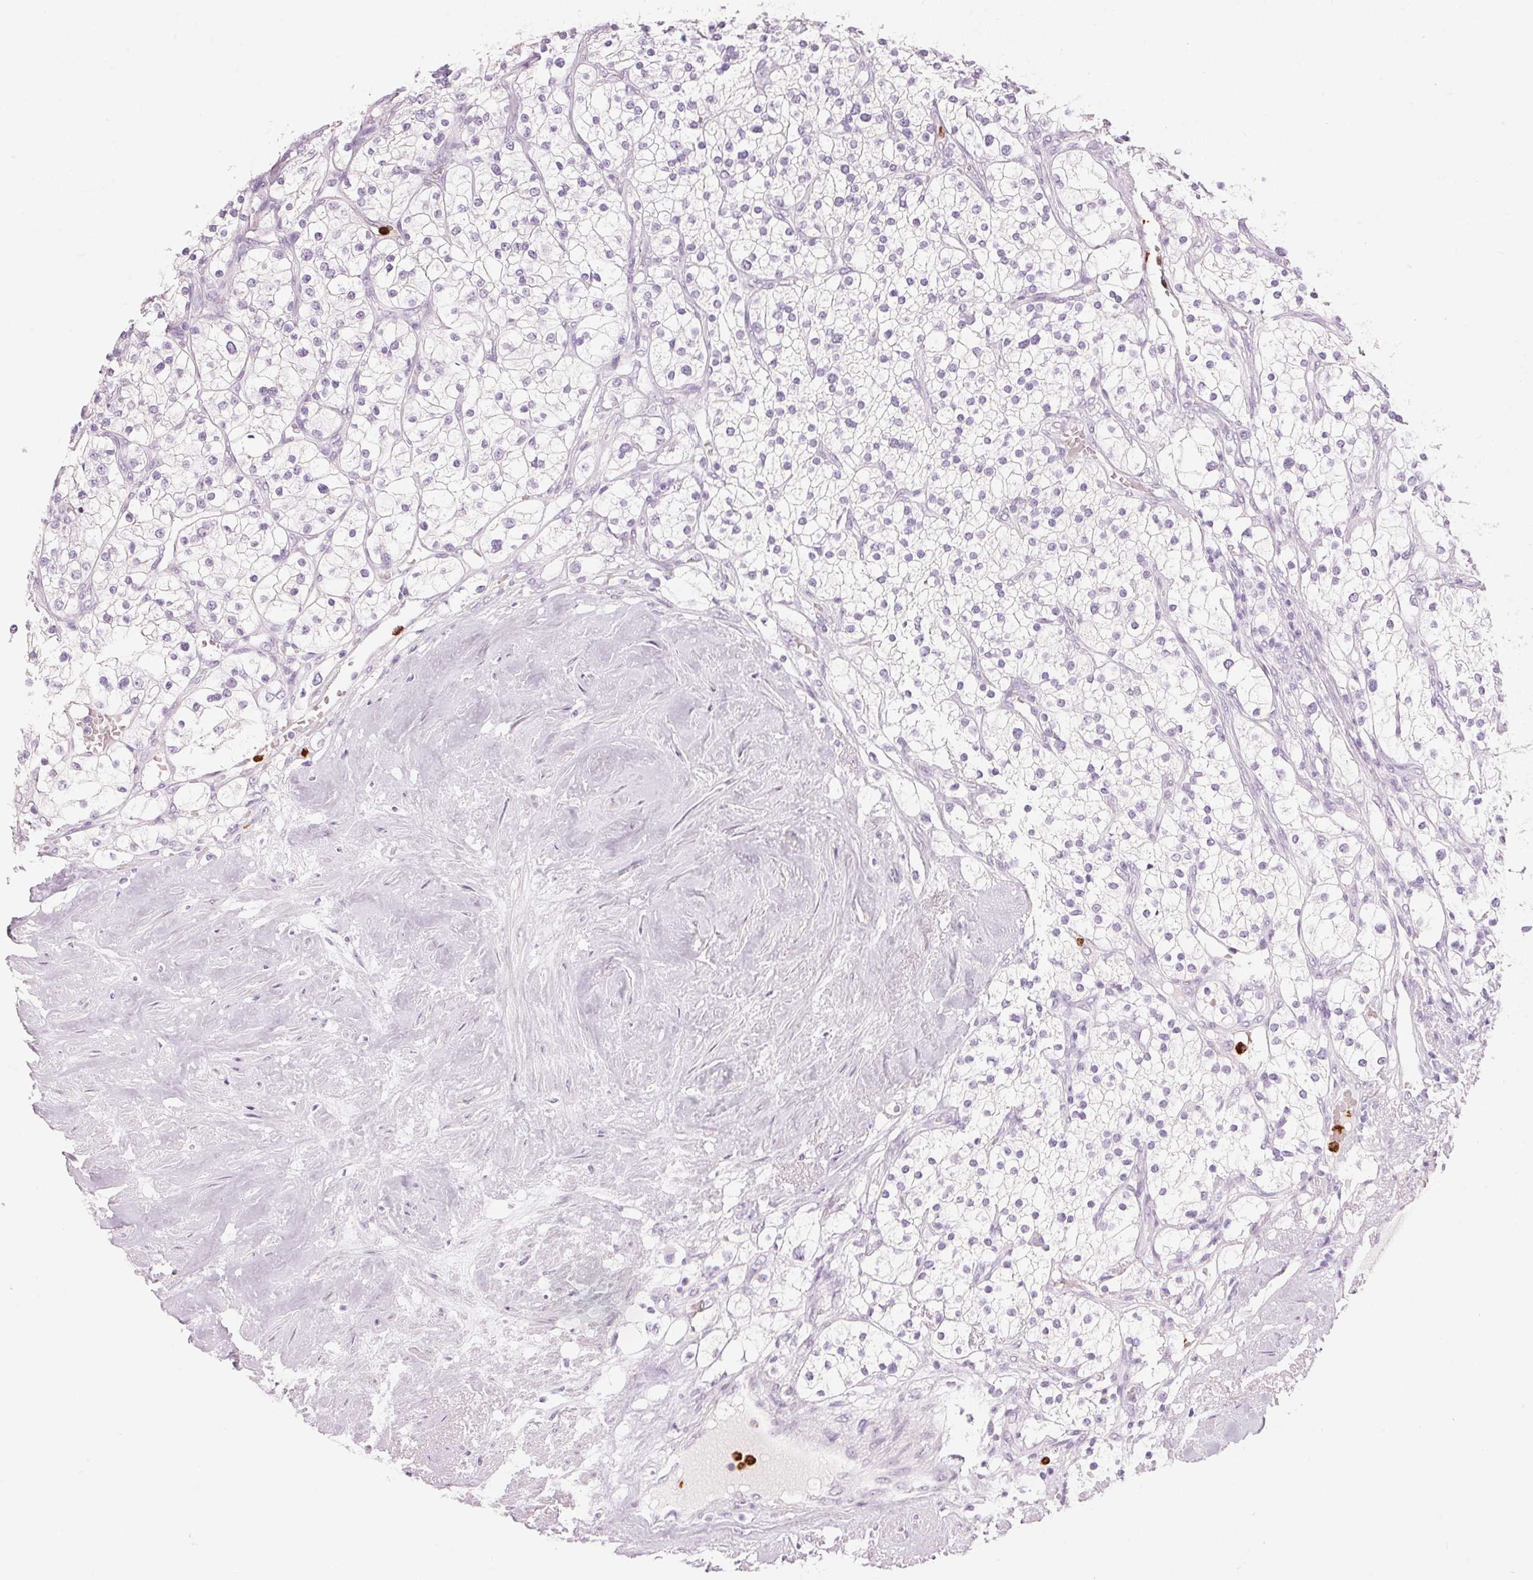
{"staining": {"intensity": "negative", "quantity": "none", "location": "none"}, "tissue": "renal cancer", "cell_type": "Tumor cells", "image_type": "cancer", "snomed": [{"axis": "morphology", "description": "Adenocarcinoma, NOS"}, {"axis": "topography", "description": "Kidney"}], "caption": "Immunohistochemistry (IHC) photomicrograph of renal adenocarcinoma stained for a protein (brown), which displays no staining in tumor cells.", "gene": "KLK7", "patient": {"sex": "male", "age": 80}}